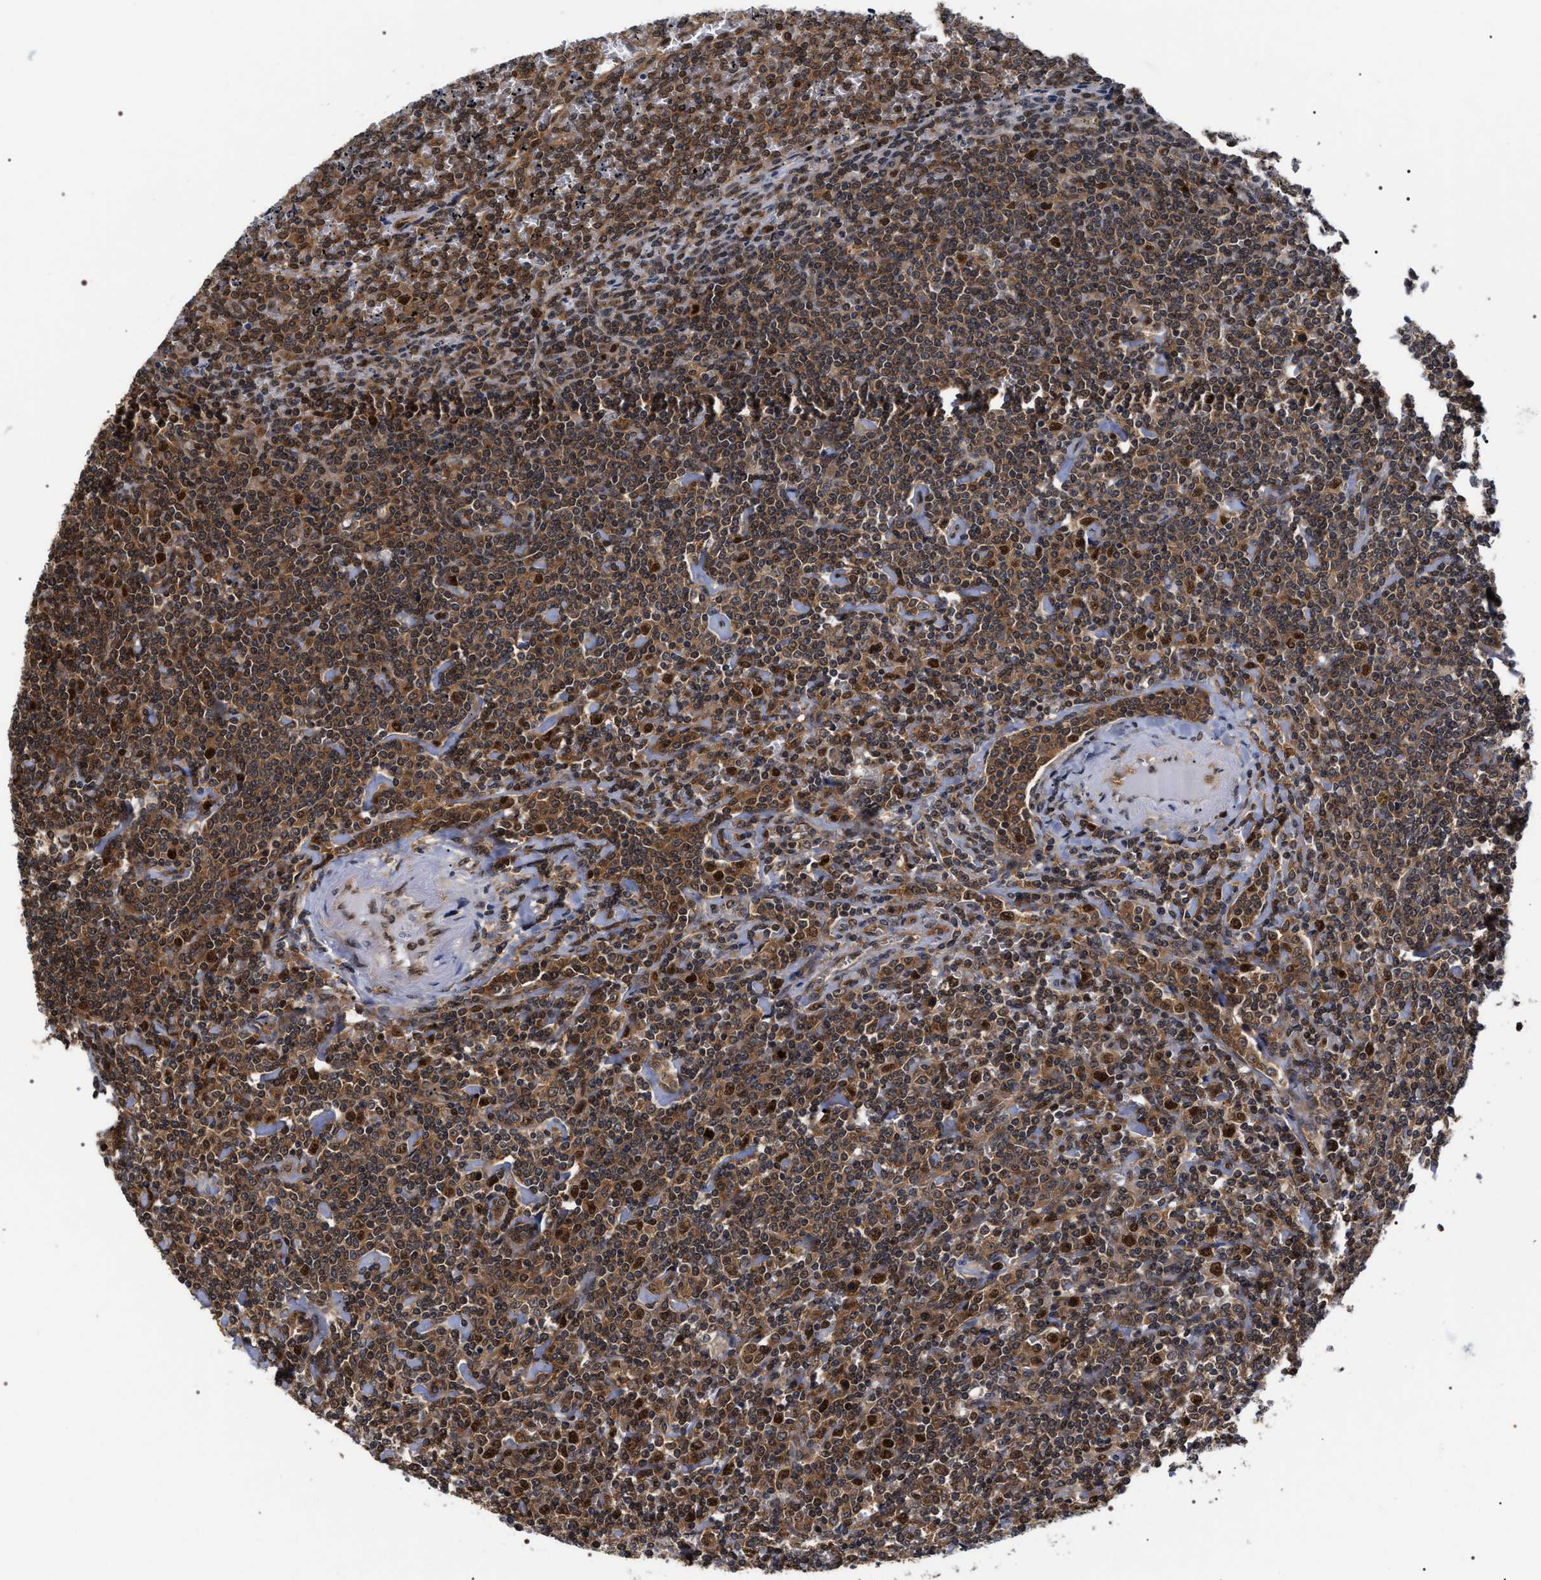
{"staining": {"intensity": "moderate", "quantity": ">75%", "location": "cytoplasmic/membranous,nuclear"}, "tissue": "lymphoma", "cell_type": "Tumor cells", "image_type": "cancer", "snomed": [{"axis": "morphology", "description": "Malignant lymphoma, non-Hodgkin's type, Low grade"}, {"axis": "topography", "description": "Spleen"}], "caption": "A brown stain labels moderate cytoplasmic/membranous and nuclear staining of a protein in lymphoma tumor cells. The staining was performed using DAB to visualize the protein expression in brown, while the nuclei were stained in blue with hematoxylin (Magnification: 20x).", "gene": "BAG6", "patient": {"sex": "female", "age": 19}}